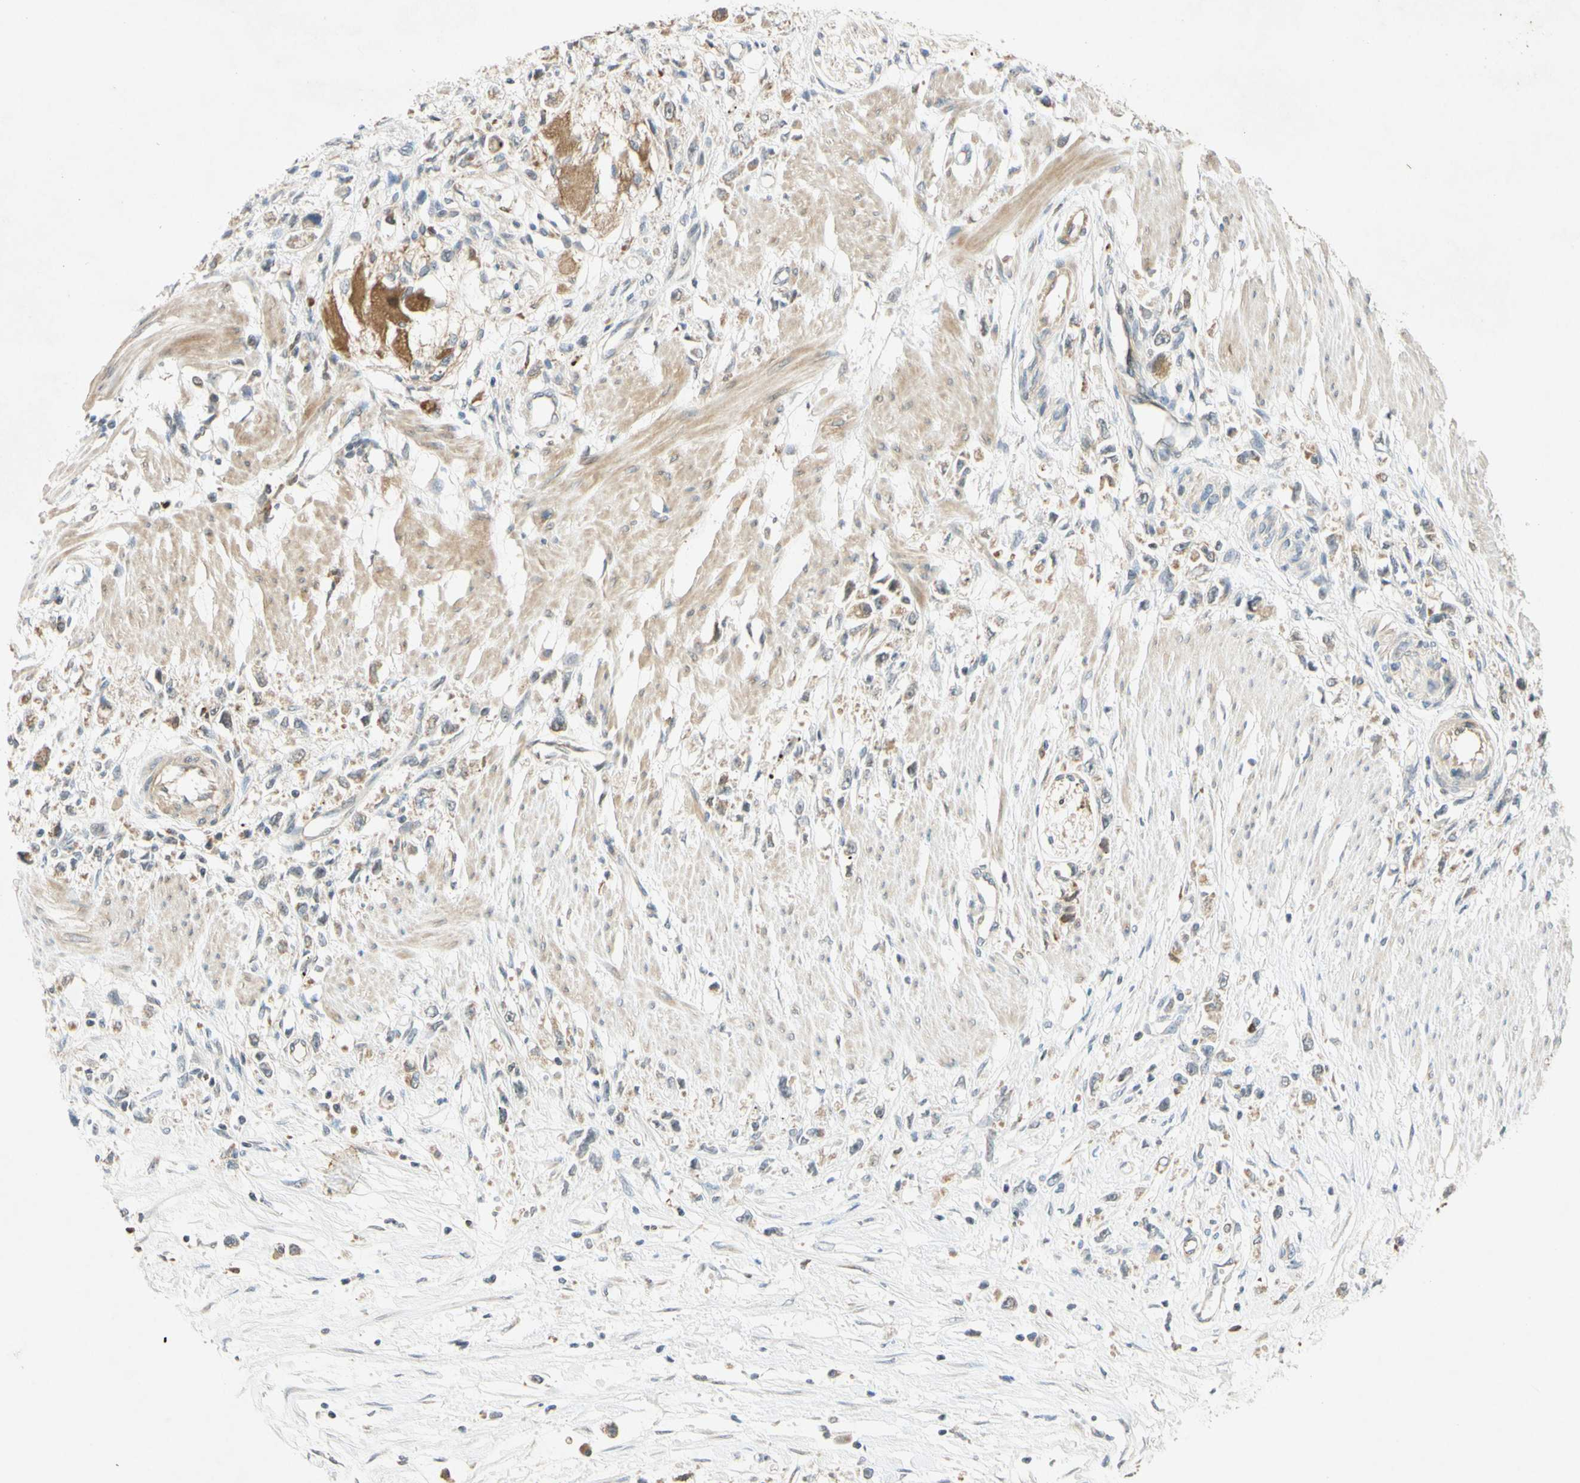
{"staining": {"intensity": "moderate", "quantity": "<25%", "location": "cytoplasmic/membranous"}, "tissue": "stomach cancer", "cell_type": "Tumor cells", "image_type": "cancer", "snomed": [{"axis": "morphology", "description": "Adenocarcinoma, NOS"}, {"axis": "topography", "description": "Stomach"}], "caption": "Protein analysis of adenocarcinoma (stomach) tissue demonstrates moderate cytoplasmic/membranous expression in about <25% of tumor cells.", "gene": "GATA1", "patient": {"sex": "female", "age": 59}}